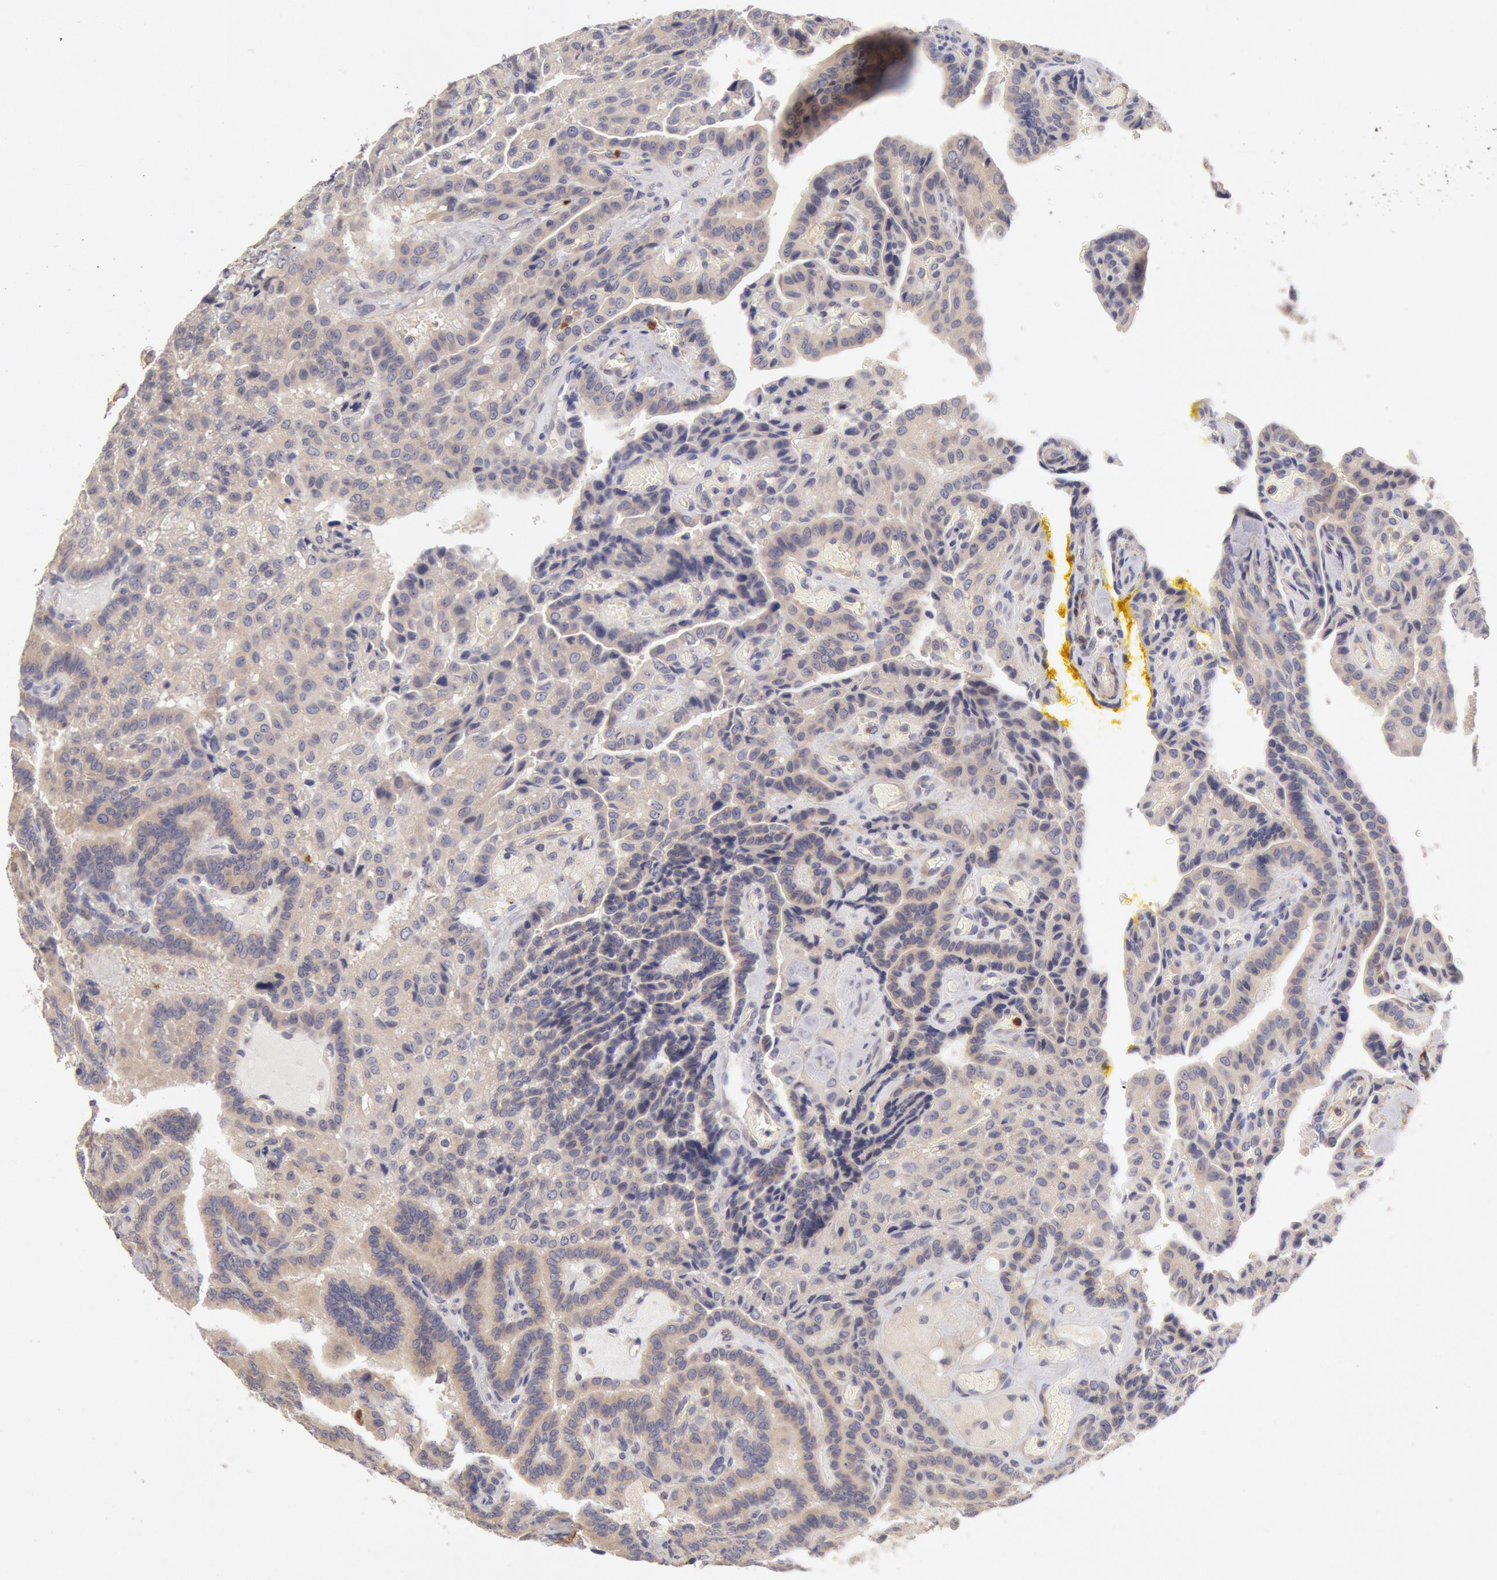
{"staining": {"intensity": "weak", "quantity": "25%-75%", "location": "cytoplasmic/membranous"}, "tissue": "thyroid cancer", "cell_type": "Tumor cells", "image_type": "cancer", "snomed": [{"axis": "morphology", "description": "Papillary adenocarcinoma, NOS"}, {"axis": "topography", "description": "Thyroid gland"}], "caption": "A low amount of weak cytoplasmic/membranous staining is identified in about 25%-75% of tumor cells in thyroid papillary adenocarcinoma tissue.", "gene": "TMED8", "patient": {"sex": "male", "age": 87}}